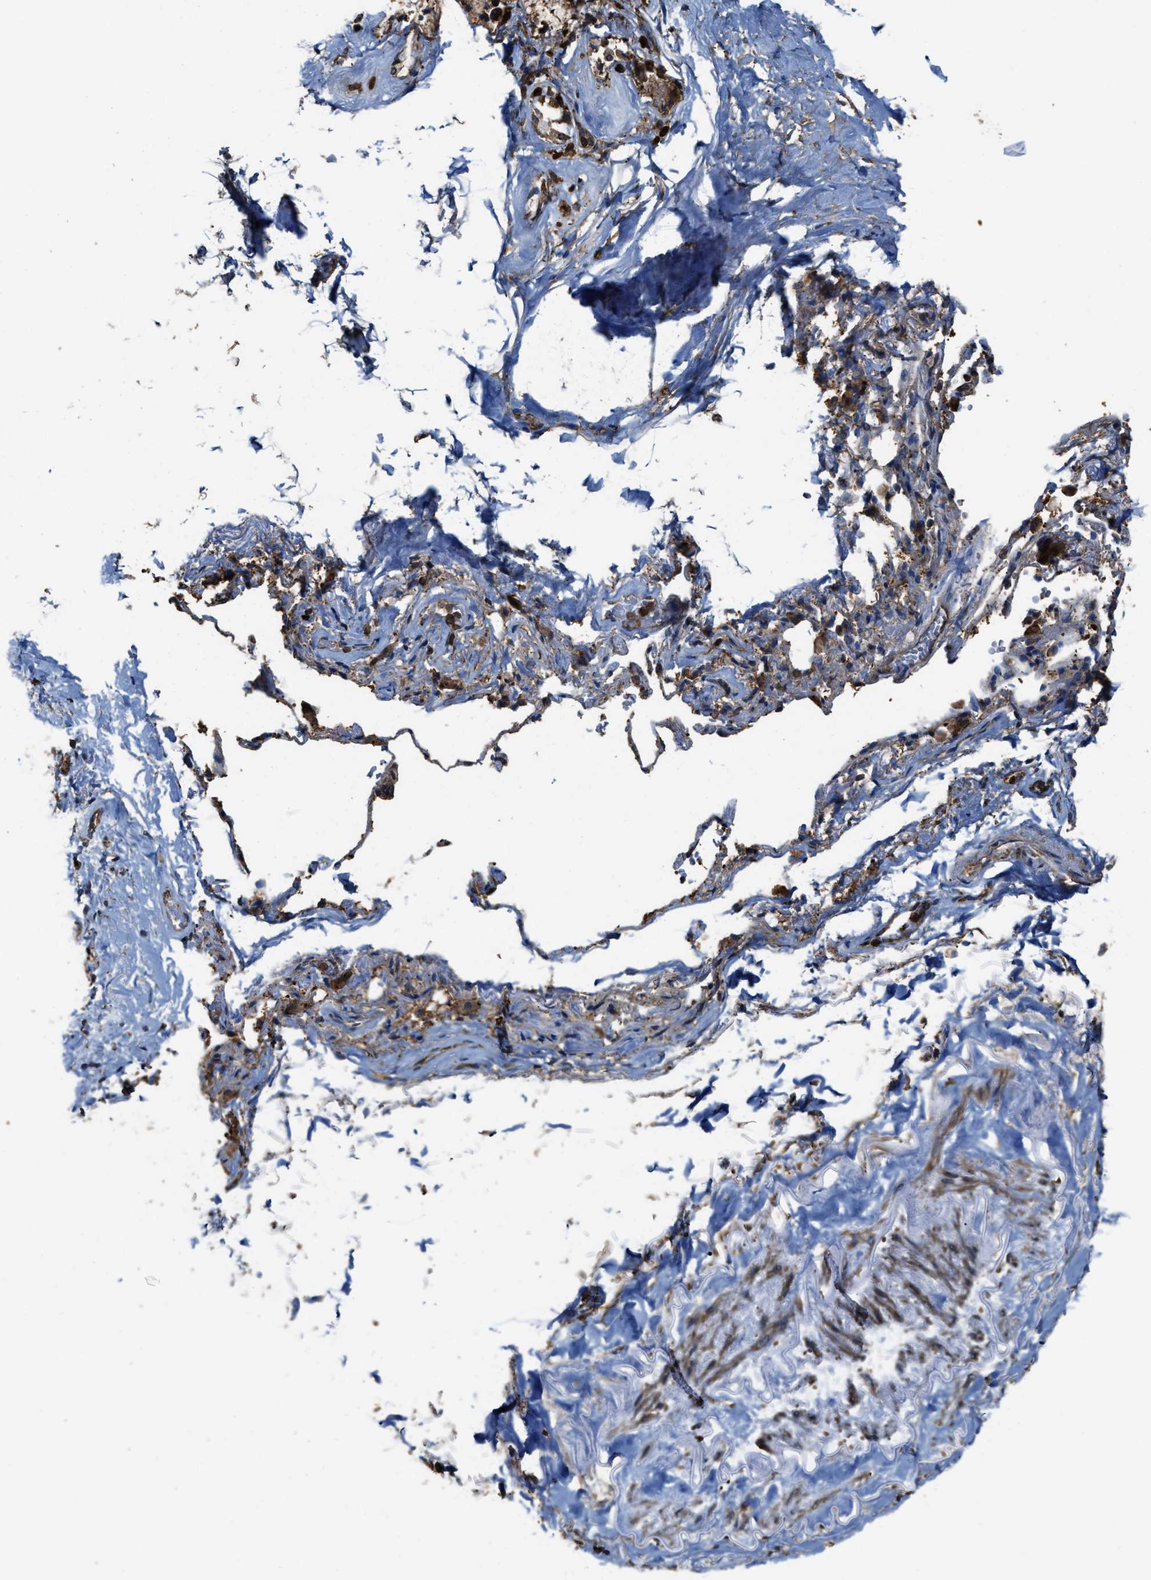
{"staining": {"intensity": "strong", "quantity": ">75%", "location": "cytoplasmic/membranous"}, "tissue": "adipose tissue", "cell_type": "Adipocytes", "image_type": "normal", "snomed": [{"axis": "morphology", "description": "Normal tissue, NOS"}, {"axis": "topography", "description": "Cartilage tissue"}, {"axis": "topography", "description": "Lung"}], "caption": "Immunohistochemistry (IHC) photomicrograph of unremarkable adipose tissue: adipose tissue stained using immunohistochemistry reveals high levels of strong protein expression localized specifically in the cytoplasmic/membranous of adipocytes, appearing as a cytoplasmic/membranous brown color.", "gene": "ATIC", "patient": {"sex": "female", "age": 77}}